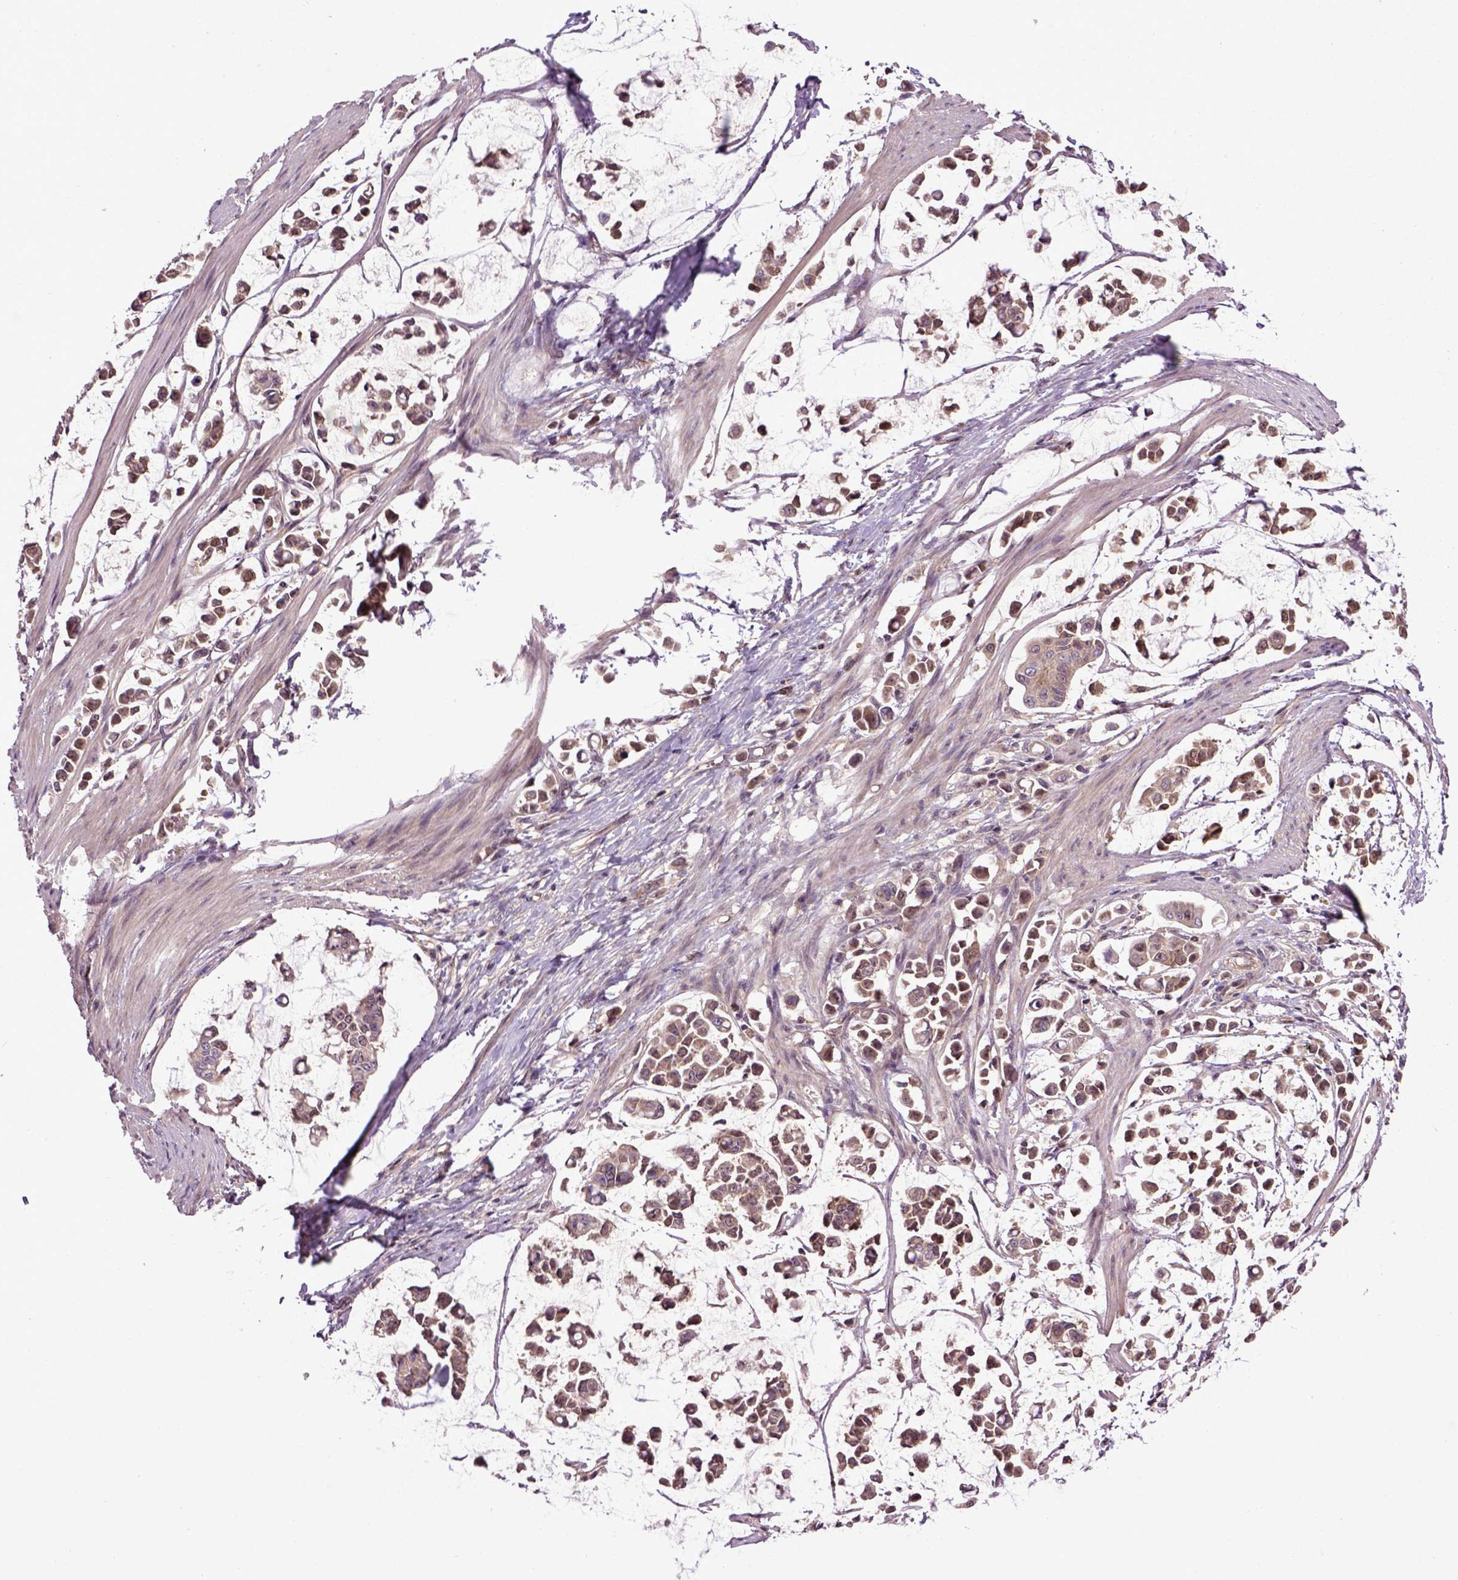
{"staining": {"intensity": "moderate", "quantity": ">75%", "location": "cytoplasmic/membranous"}, "tissue": "stomach cancer", "cell_type": "Tumor cells", "image_type": "cancer", "snomed": [{"axis": "morphology", "description": "Adenocarcinoma, NOS"}, {"axis": "topography", "description": "Stomach"}], "caption": "There is medium levels of moderate cytoplasmic/membranous staining in tumor cells of stomach adenocarcinoma, as demonstrated by immunohistochemical staining (brown color).", "gene": "WDR48", "patient": {"sex": "male", "age": 82}}